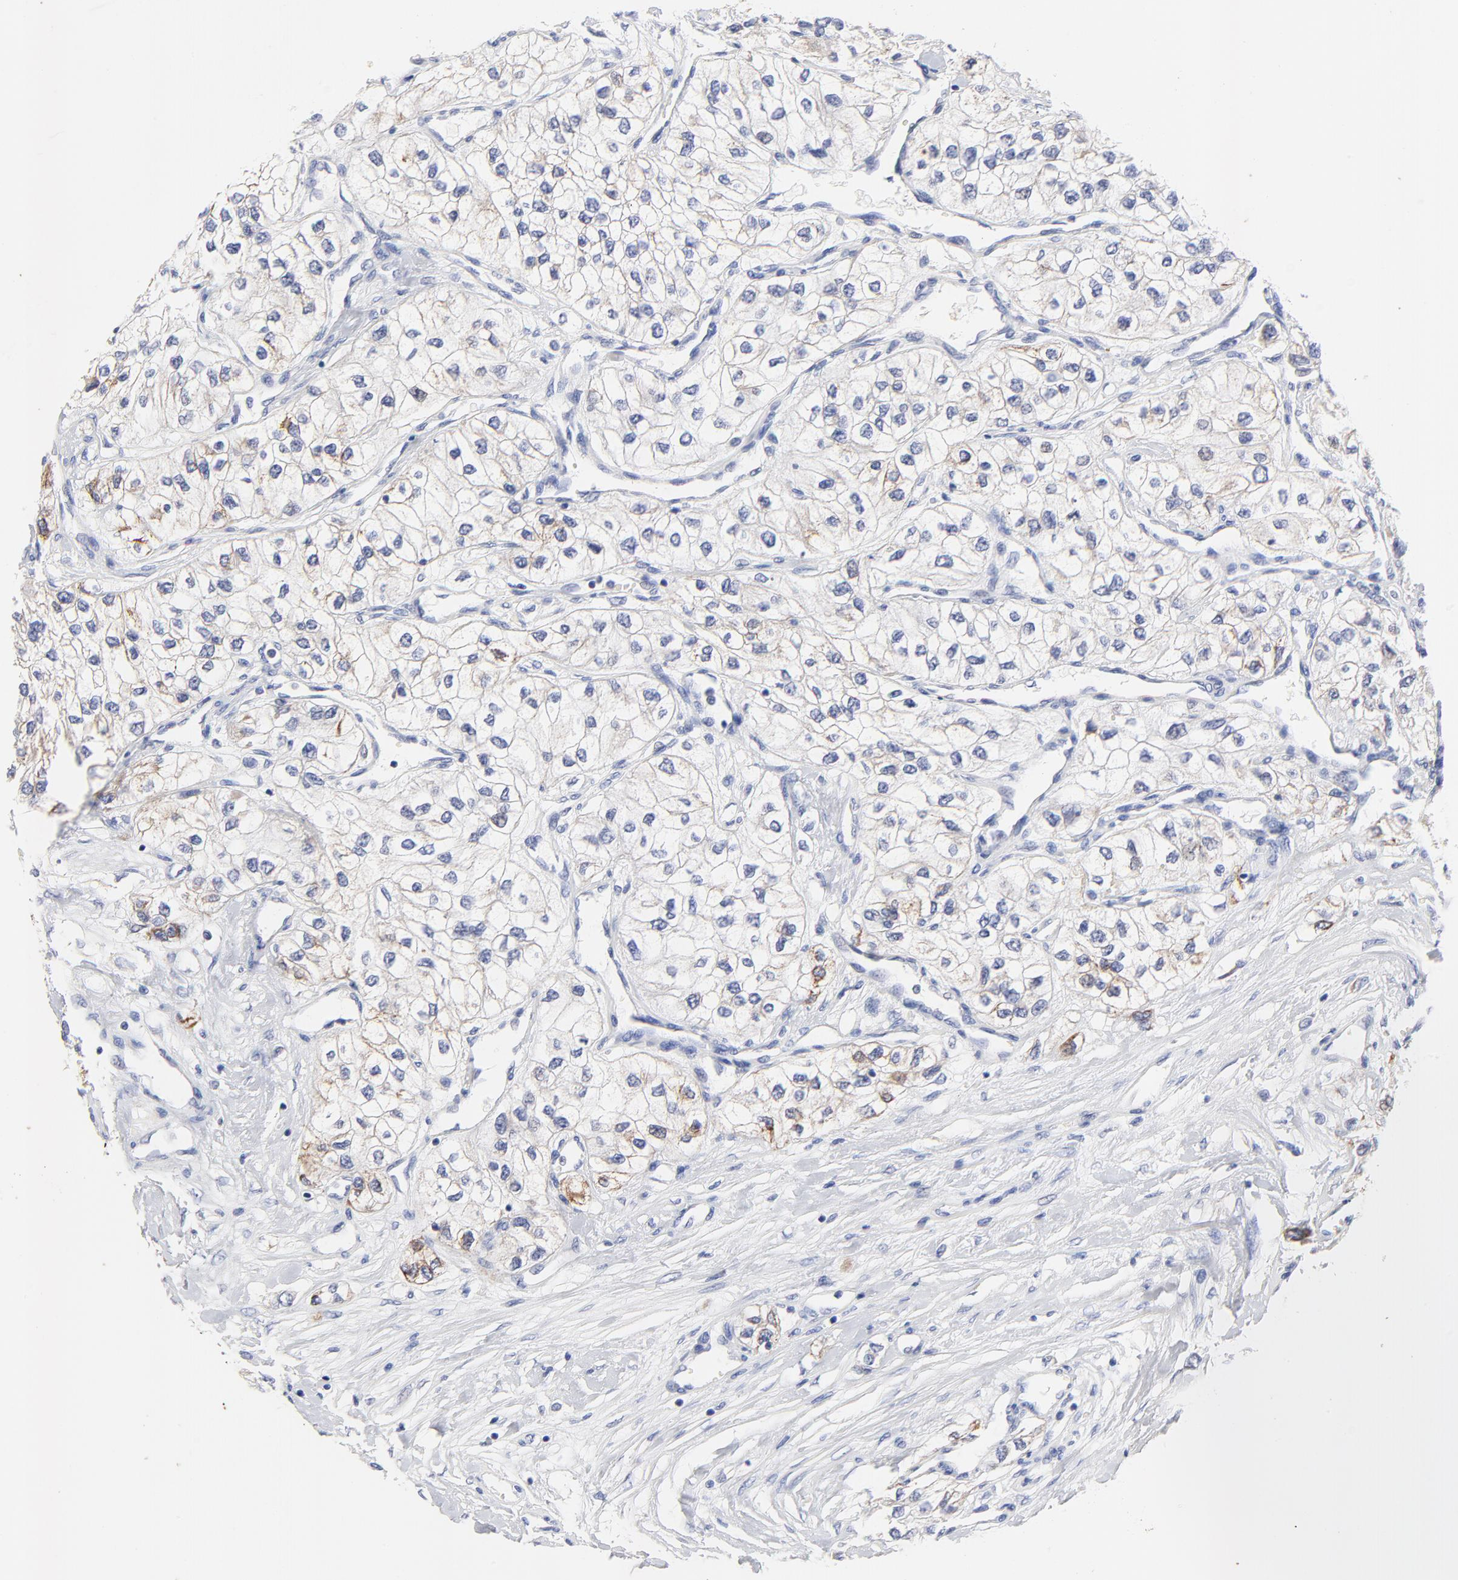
{"staining": {"intensity": "moderate", "quantity": "<25%", "location": "cytoplasmic/membranous"}, "tissue": "renal cancer", "cell_type": "Tumor cells", "image_type": "cancer", "snomed": [{"axis": "morphology", "description": "Adenocarcinoma, NOS"}, {"axis": "topography", "description": "Kidney"}], "caption": "A brown stain shows moderate cytoplasmic/membranous positivity of a protein in human renal cancer (adenocarcinoma) tumor cells. (Stains: DAB in brown, nuclei in blue, Microscopy: brightfield microscopy at high magnification).", "gene": "FBXO10", "patient": {"sex": "male", "age": 57}}